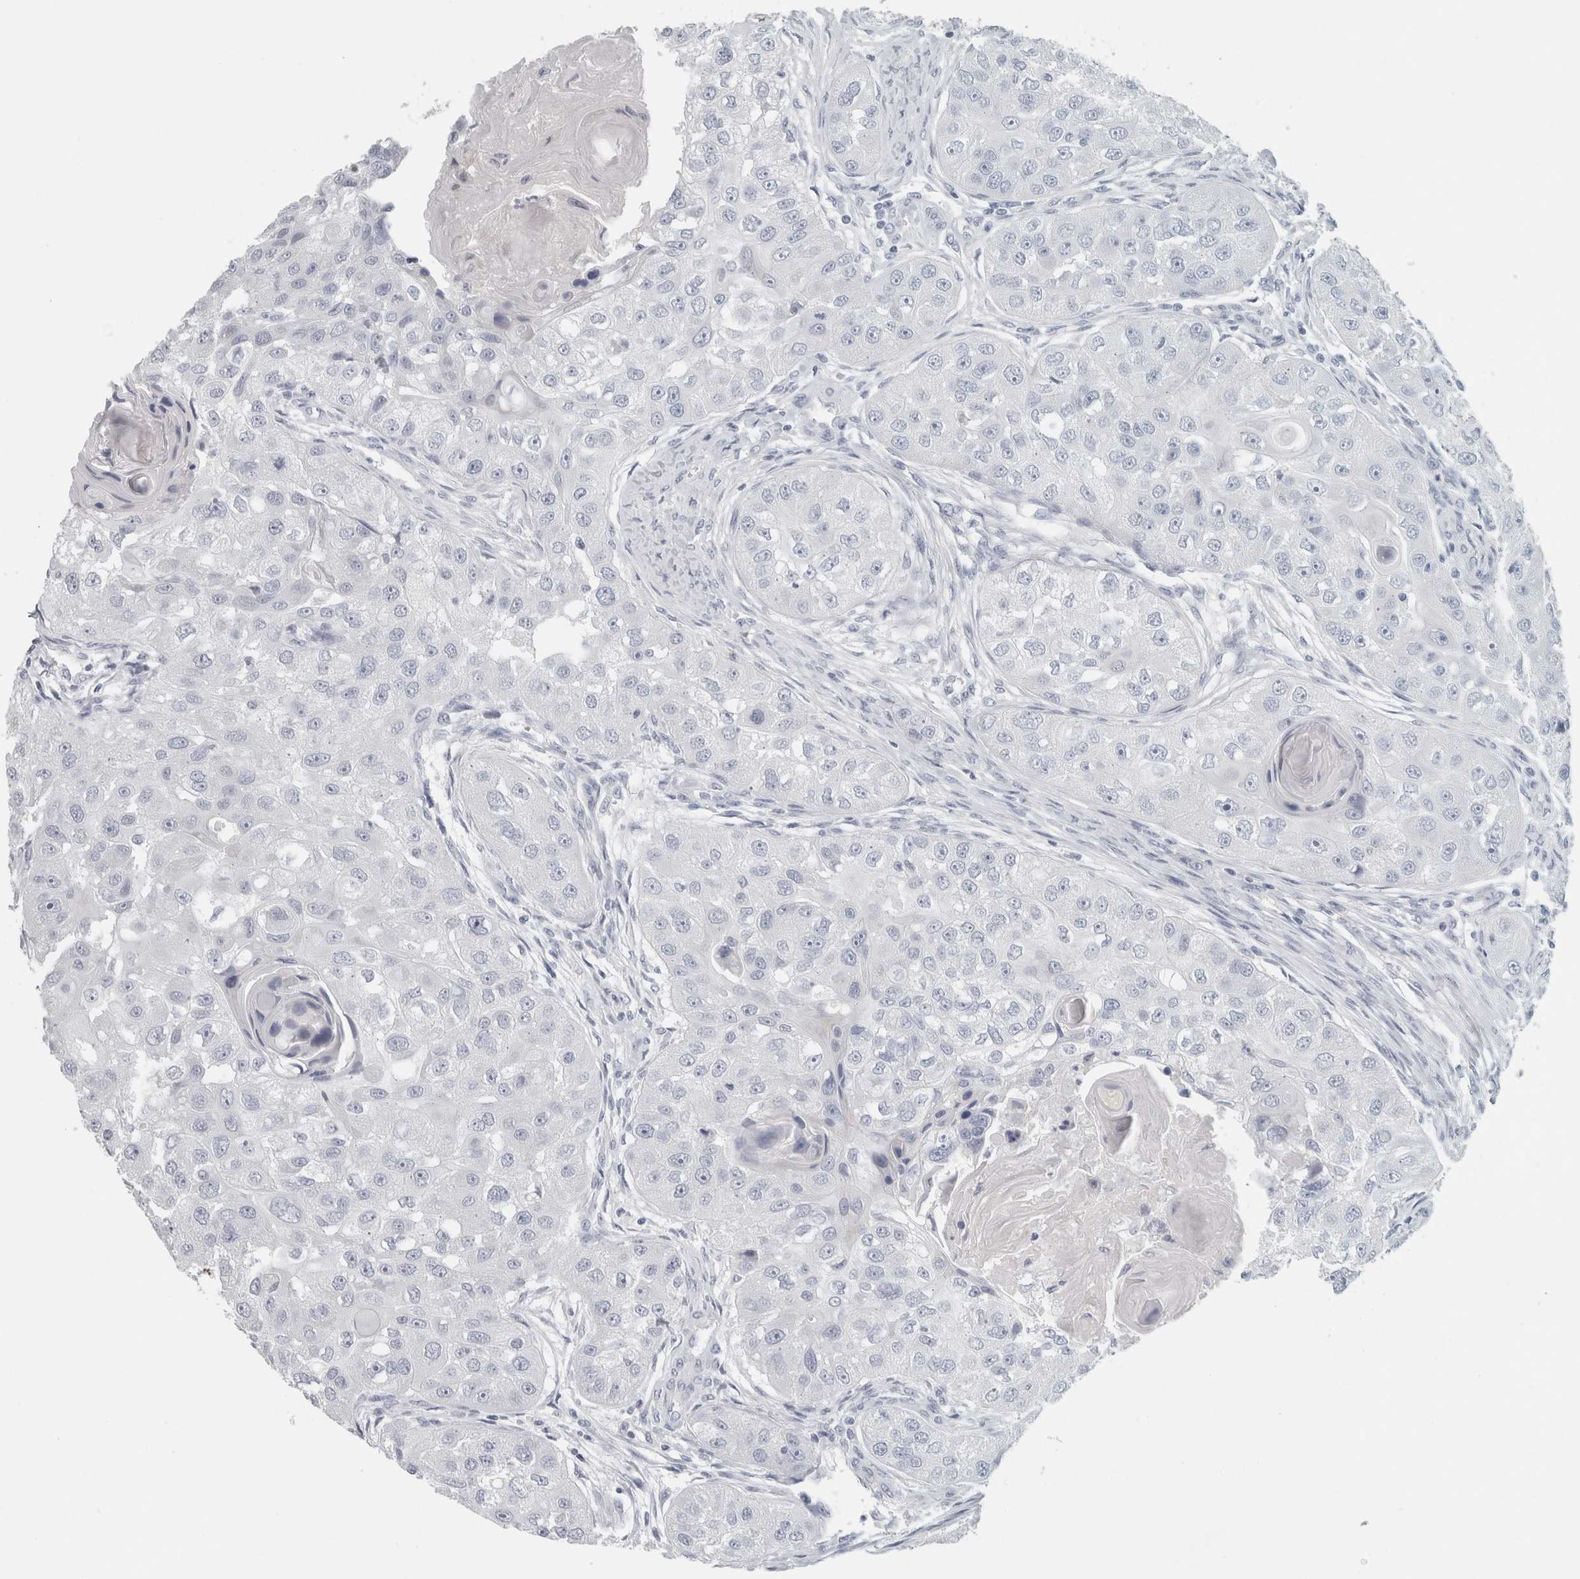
{"staining": {"intensity": "negative", "quantity": "none", "location": "none"}, "tissue": "head and neck cancer", "cell_type": "Tumor cells", "image_type": "cancer", "snomed": [{"axis": "morphology", "description": "Normal tissue, NOS"}, {"axis": "morphology", "description": "Squamous cell carcinoma, NOS"}, {"axis": "topography", "description": "Skeletal muscle"}, {"axis": "topography", "description": "Head-Neck"}], "caption": "Protein analysis of head and neck squamous cell carcinoma demonstrates no significant positivity in tumor cells.", "gene": "SLC28A3", "patient": {"sex": "male", "age": 51}}